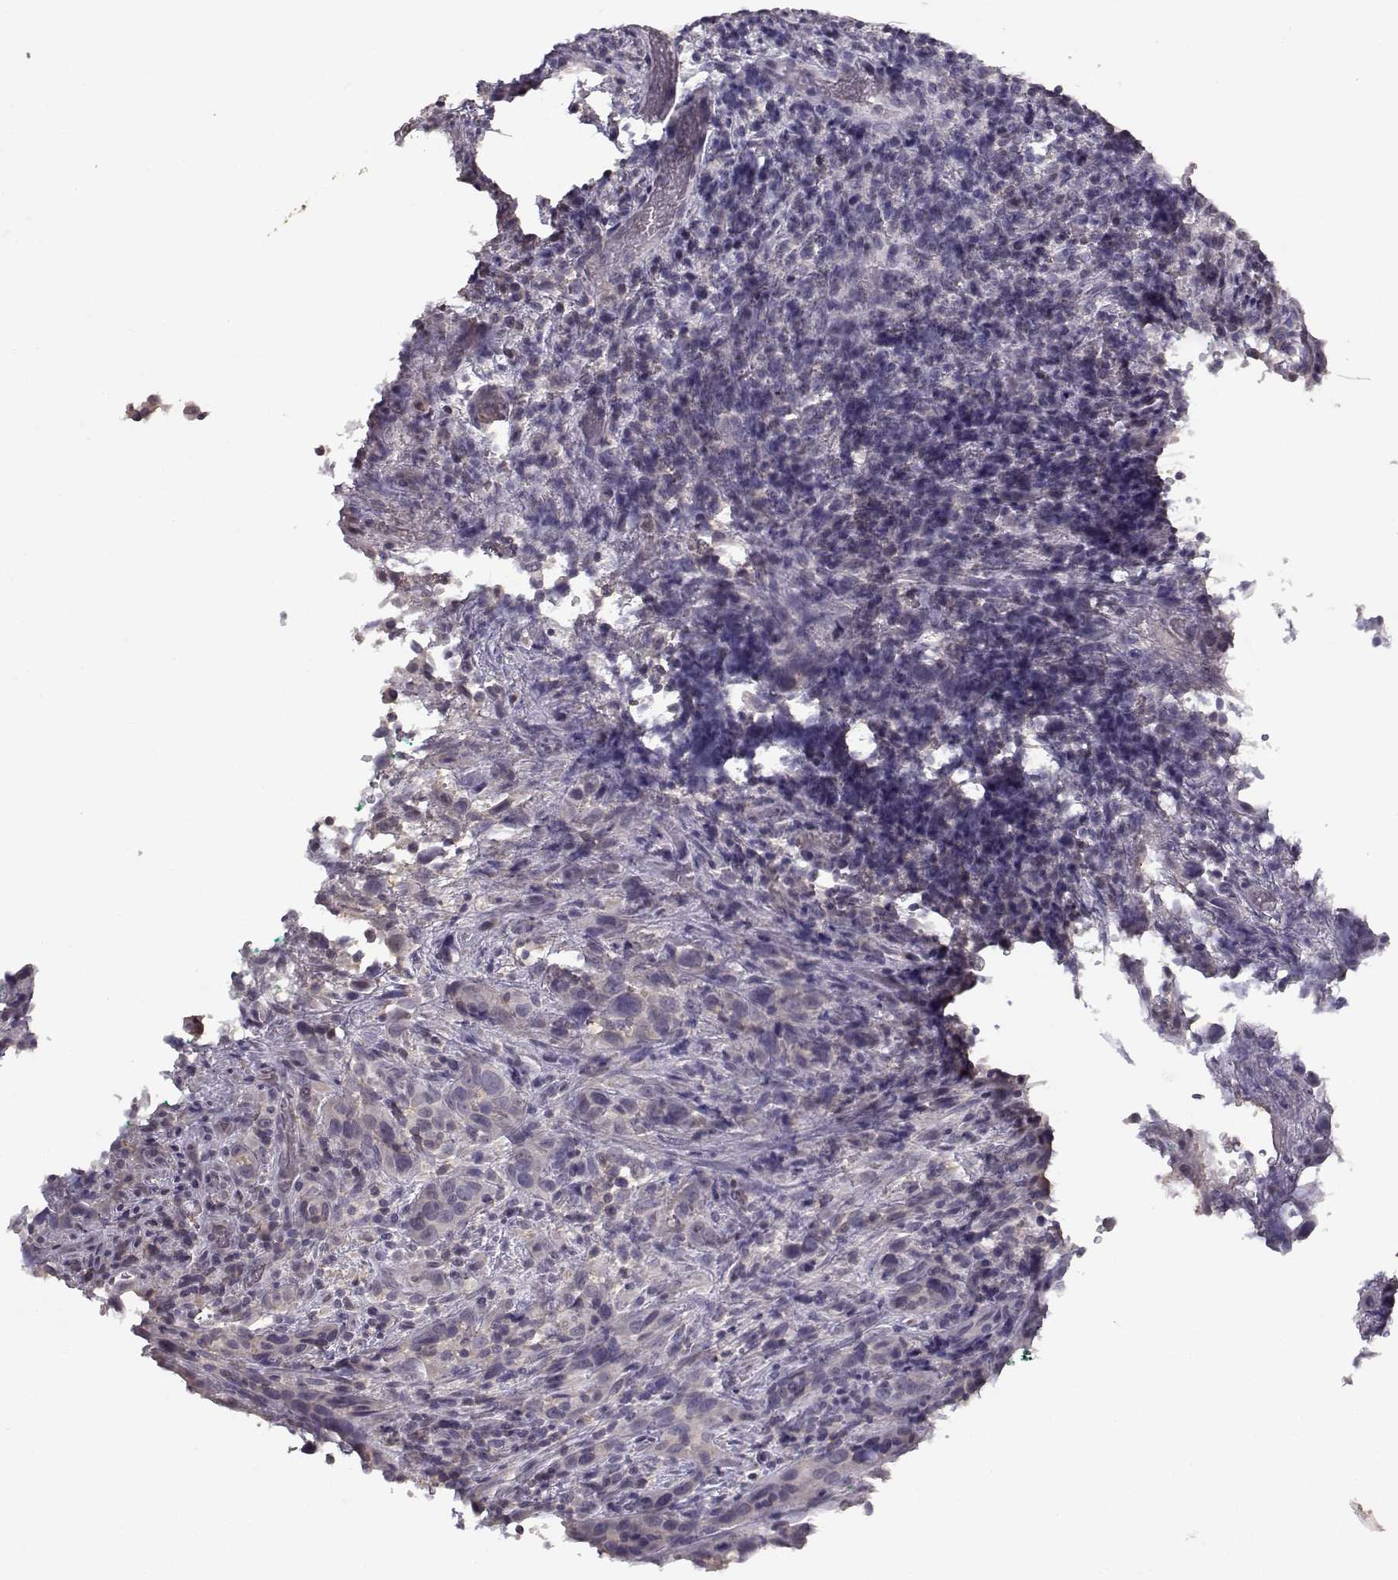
{"staining": {"intensity": "negative", "quantity": "none", "location": "none"}, "tissue": "urothelial cancer", "cell_type": "Tumor cells", "image_type": "cancer", "snomed": [{"axis": "morphology", "description": "Urothelial carcinoma, NOS"}, {"axis": "morphology", "description": "Urothelial carcinoma, High grade"}, {"axis": "topography", "description": "Urinary bladder"}], "caption": "This is an immunohistochemistry histopathology image of transitional cell carcinoma. There is no staining in tumor cells.", "gene": "UROC1", "patient": {"sex": "female", "age": 64}}